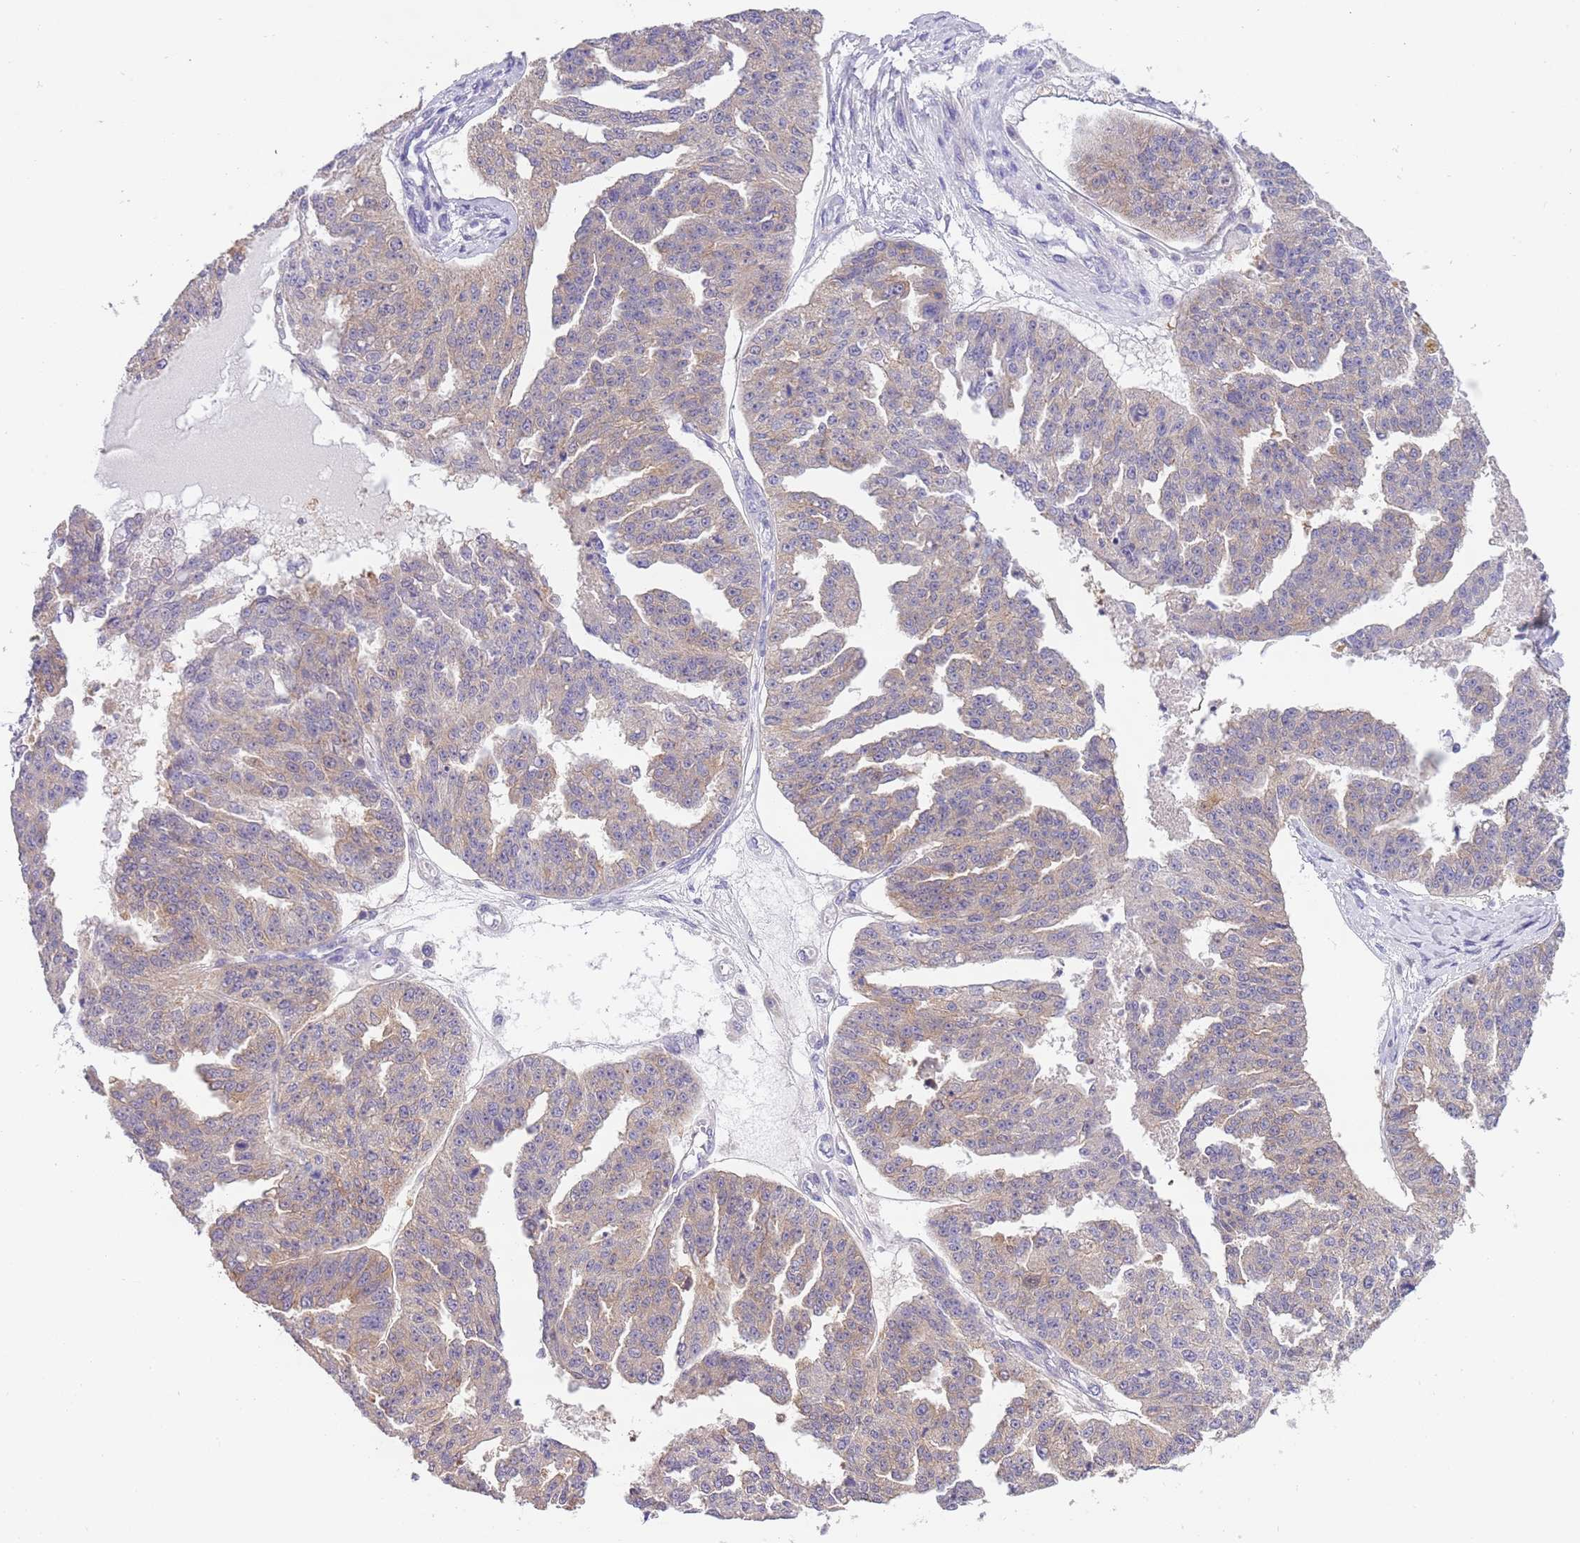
{"staining": {"intensity": "weak", "quantity": "25%-75%", "location": "cytoplasmic/membranous"}, "tissue": "ovarian cancer", "cell_type": "Tumor cells", "image_type": "cancer", "snomed": [{"axis": "morphology", "description": "Cystadenocarcinoma, serous, NOS"}, {"axis": "topography", "description": "Ovary"}], "caption": "Tumor cells demonstrate low levels of weak cytoplasmic/membranous staining in approximately 25%-75% of cells in human serous cystadenocarcinoma (ovarian).", "gene": "STIP1", "patient": {"sex": "female", "age": 58}}